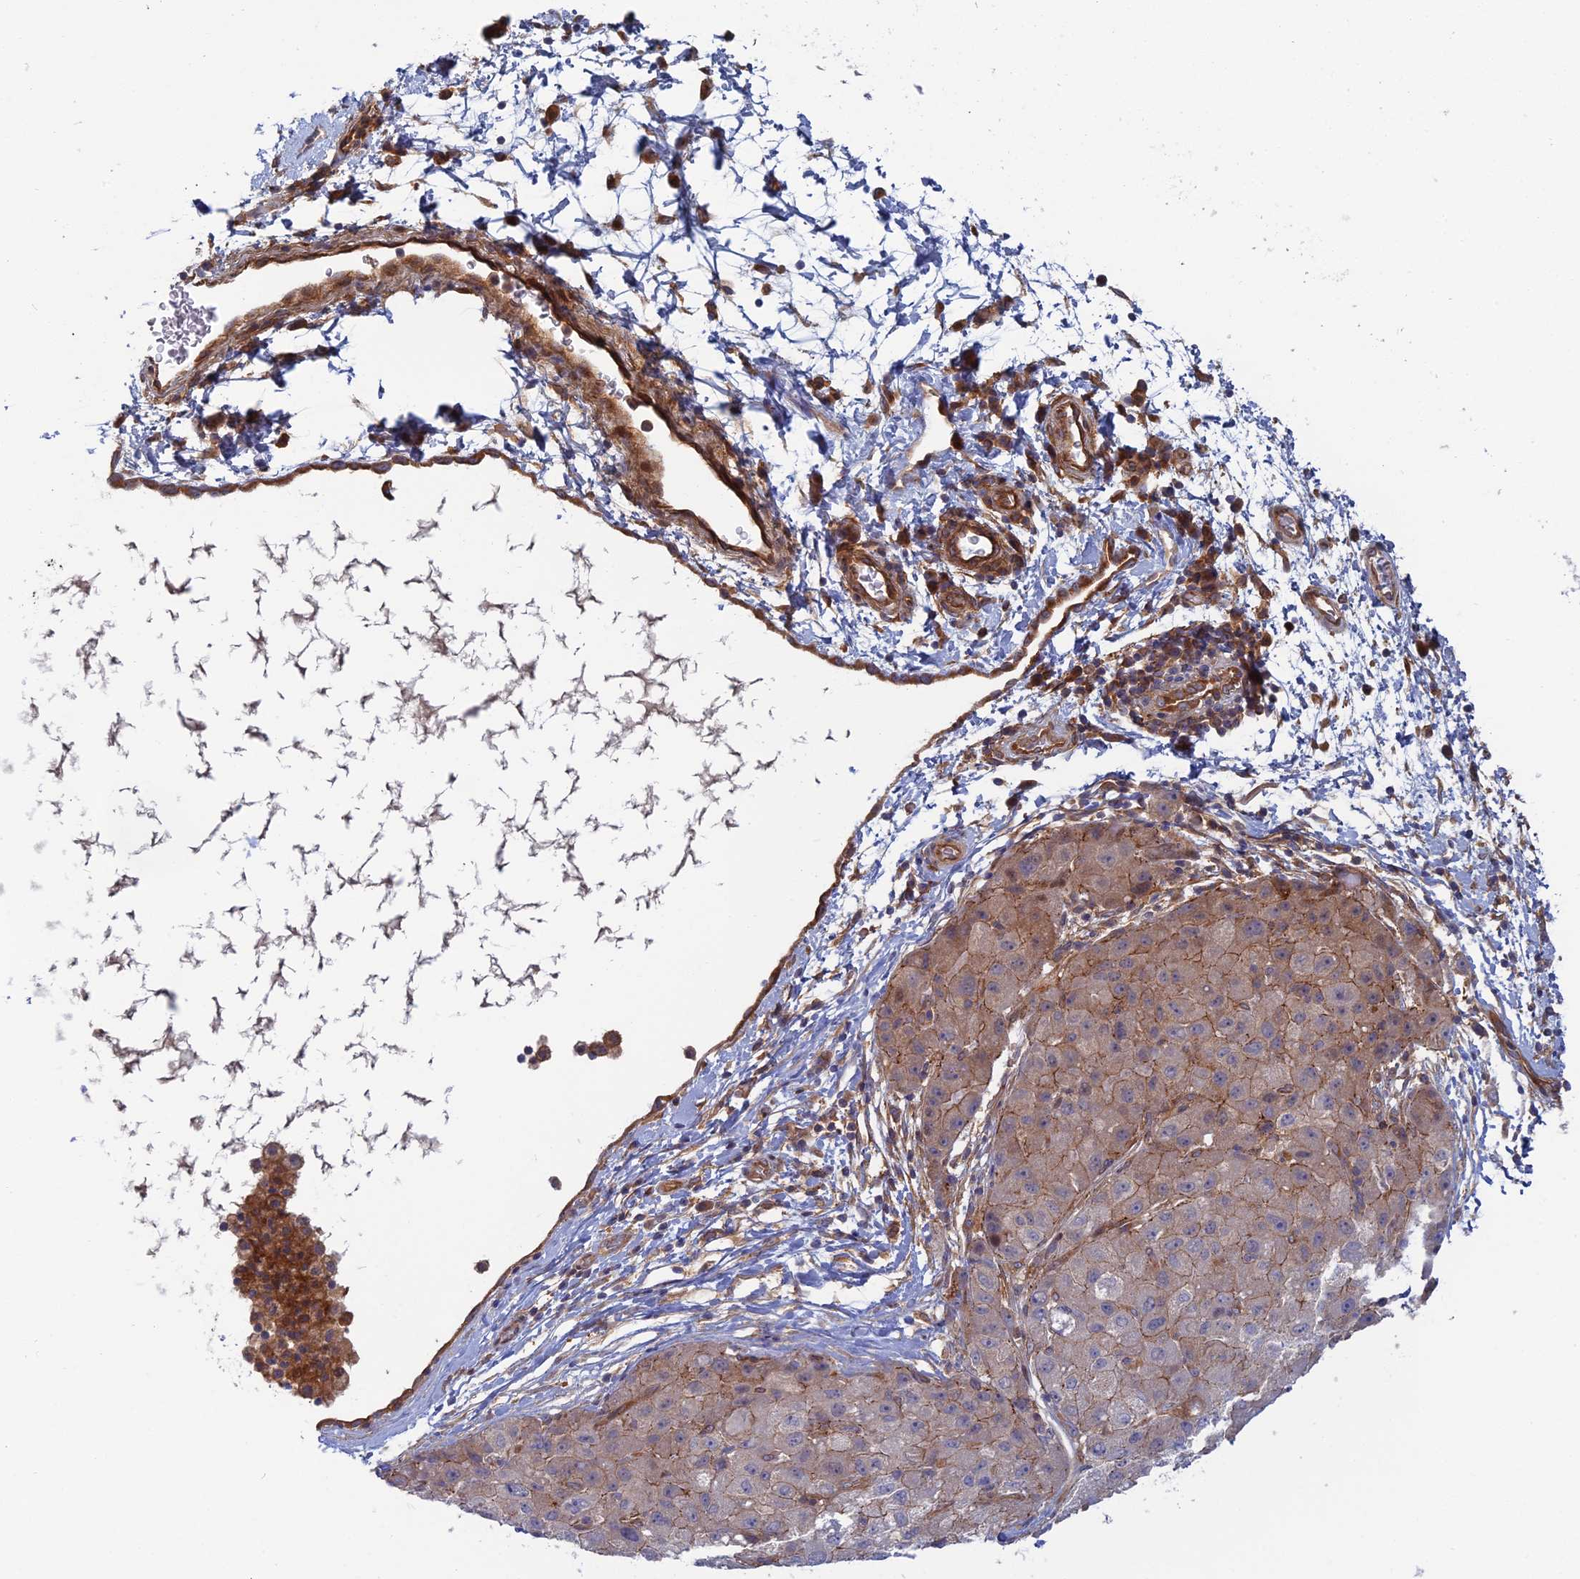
{"staining": {"intensity": "moderate", "quantity": "<25%", "location": "cytoplasmic/membranous"}, "tissue": "liver cancer", "cell_type": "Tumor cells", "image_type": "cancer", "snomed": [{"axis": "morphology", "description": "Carcinoma, Hepatocellular, NOS"}, {"axis": "topography", "description": "Liver"}], "caption": "Immunohistochemical staining of human liver cancer shows low levels of moderate cytoplasmic/membranous expression in approximately <25% of tumor cells.", "gene": "ABHD1", "patient": {"sex": "male", "age": 80}}